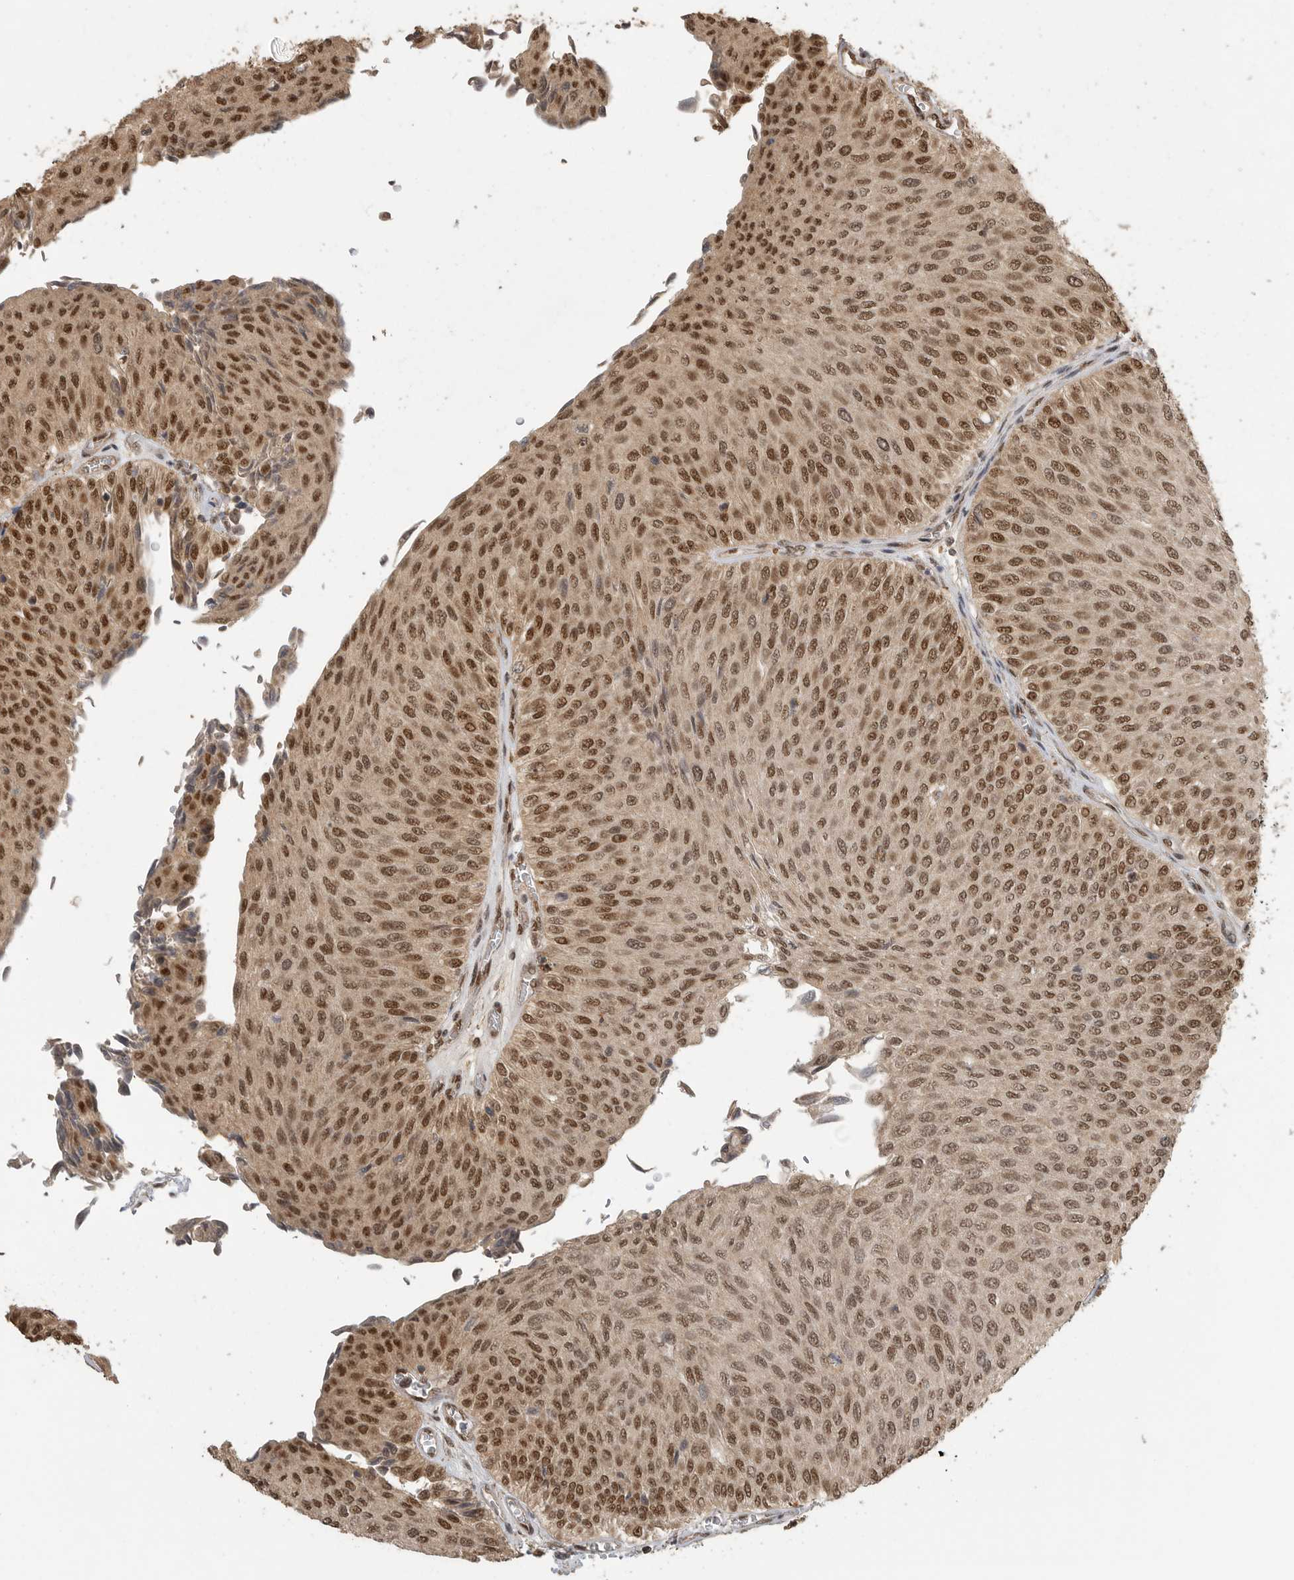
{"staining": {"intensity": "strong", "quantity": ">75%", "location": "cytoplasmic/membranous,nuclear"}, "tissue": "urothelial cancer", "cell_type": "Tumor cells", "image_type": "cancer", "snomed": [{"axis": "morphology", "description": "Urothelial carcinoma, Low grade"}, {"axis": "topography", "description": "Urinary bladder"}], "caption": "Immunohistochemical staining of low-grade urothelial carcinoma displays high levels of strong cytoplasmic/membranous and nuclear positivity in about >75% of tumor cells.", "gene": "DFFA", "patient": {"sex": "male", "age": 78}}